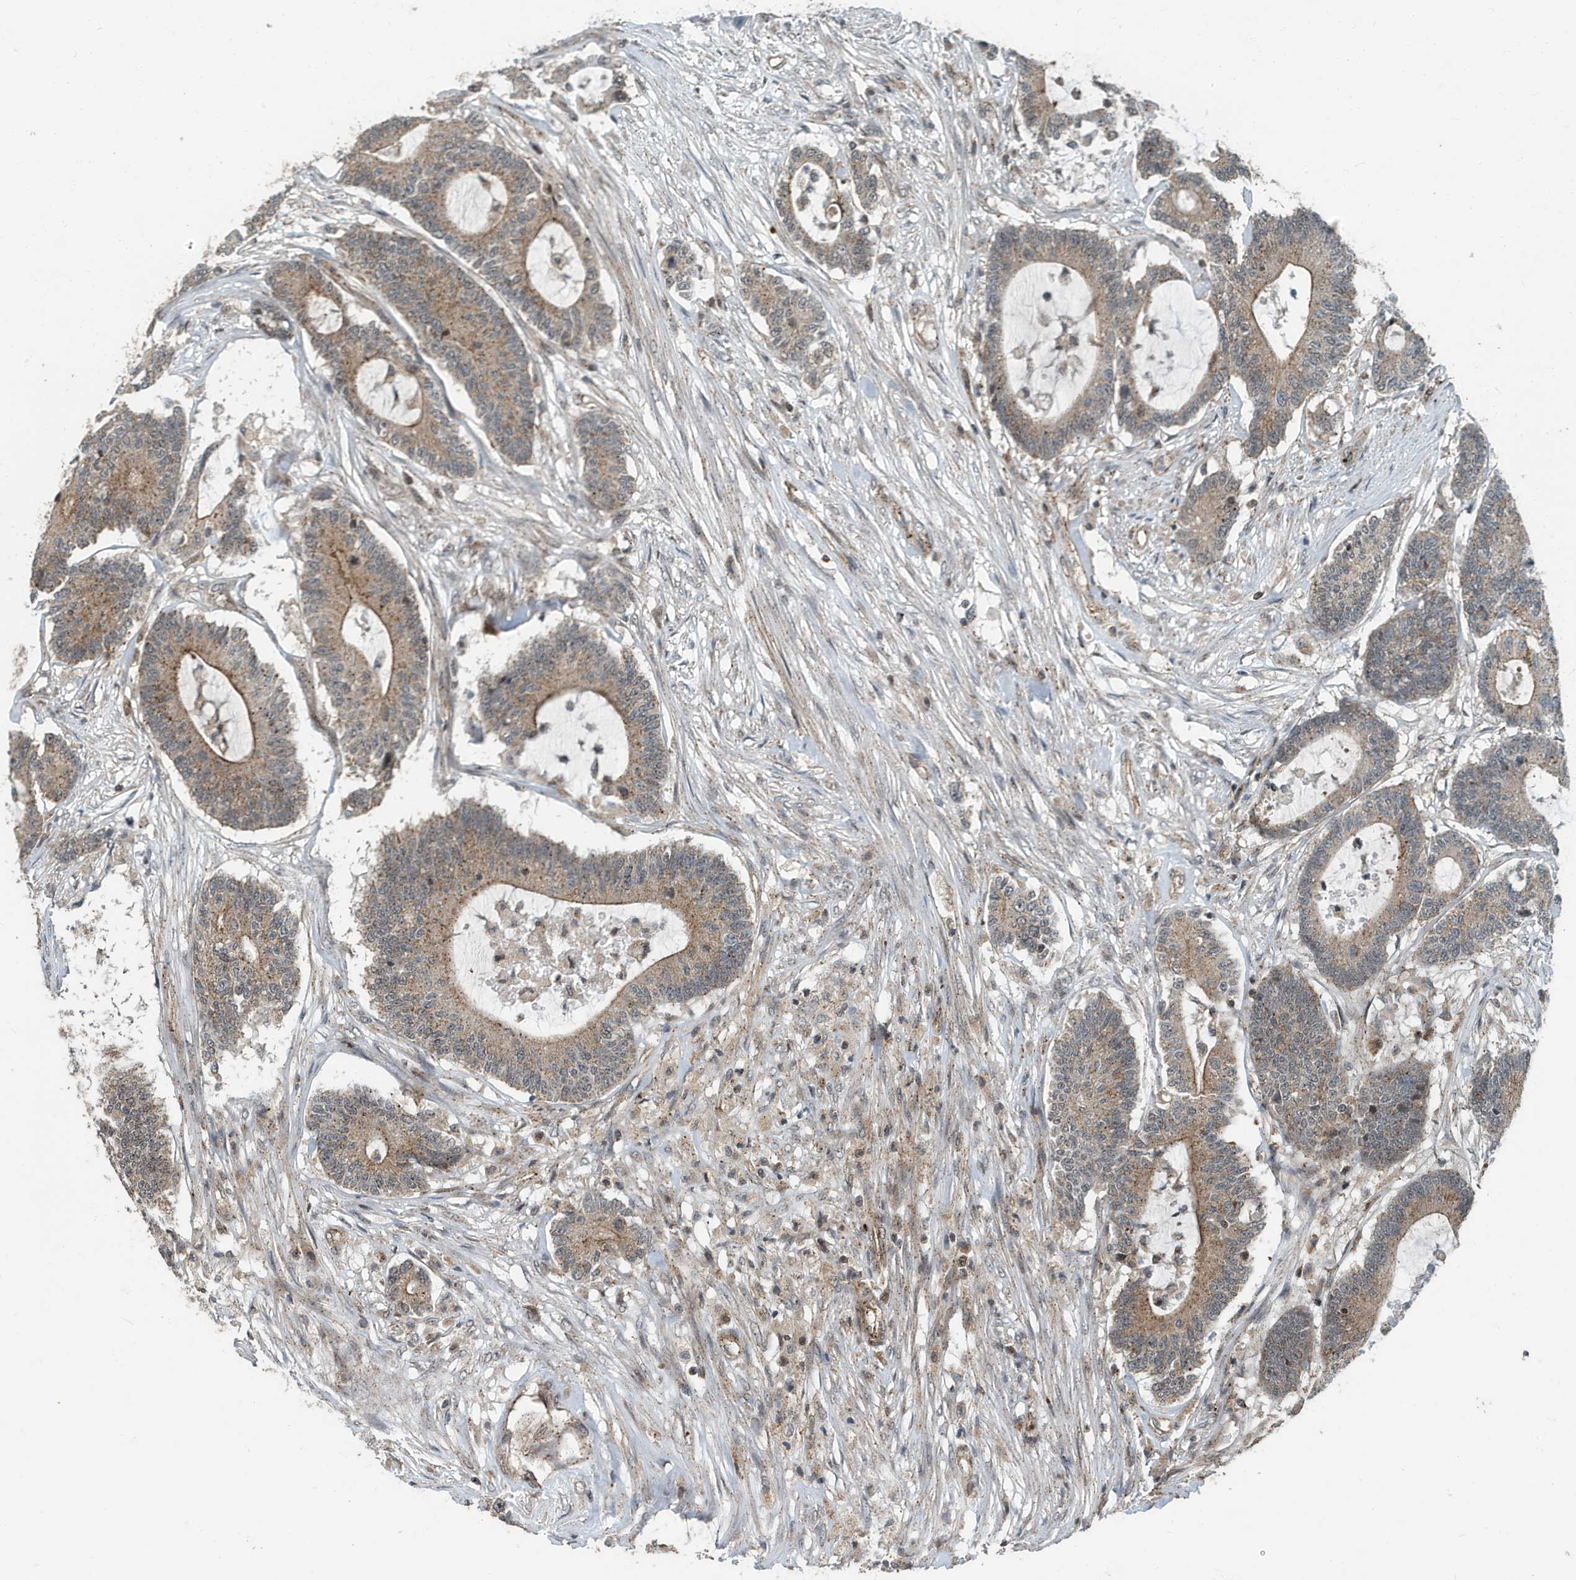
{"staining": {"intensity": "moderate", "quantity": ">75%", "location": "cytoplasmic/membranous"}, "tissue": "colorectal cancer", "cell_type": "Tumor cells", "image_type": "cancer", "snomed": [{"axis": "morphology", "description": "Adenocarcinoma, NOS"}, {"axis": "topography", "description": "Colon"}], "caption": "Colorectal cancer stained for a protein reveals moderate cytoplasmic/membranous positivity in tumor cells.", "gene": "KIF15", "patient": {"sex": "female", "age": 84}}